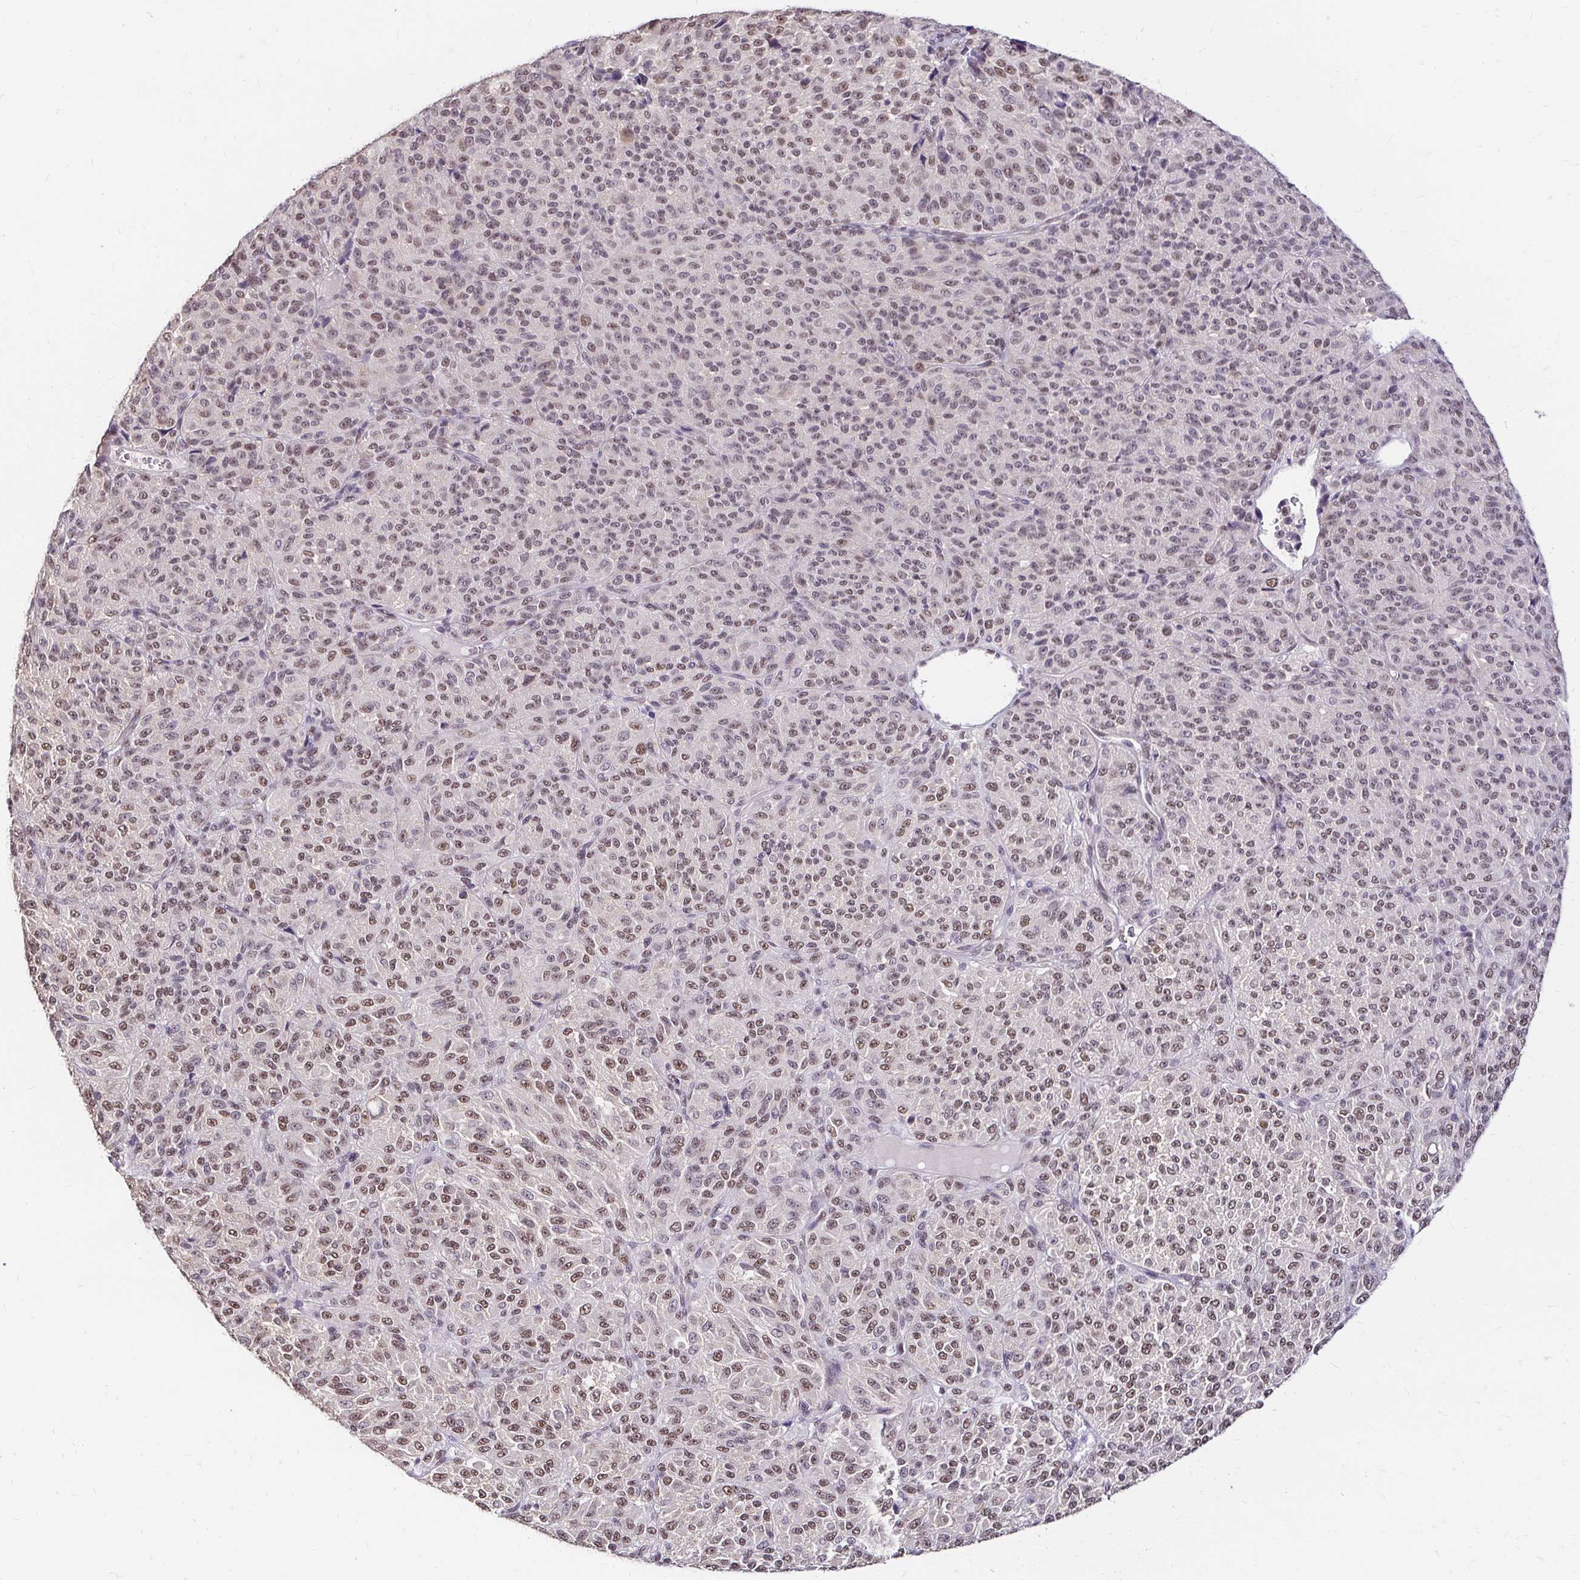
{"staining": {"intensity": "moderate", "quantity": "25%-75%", "location": "nuclear"}, "tissue": "melanoma", "cell_type": "Tumor cells", "image_type": "cancer", "snomed": [{"axis": "morphology", "description": "Malignant melanoma, Metastatic site"}, {"axis": "topography", "description": "Brain"}], "caption": "Protein expression analysis of melanoma shows moderate nuclear staining in approximately 25%-75% of tumor cells.", "gene": "RIMS4", "patient": {"sex": "female", "age": 56}}